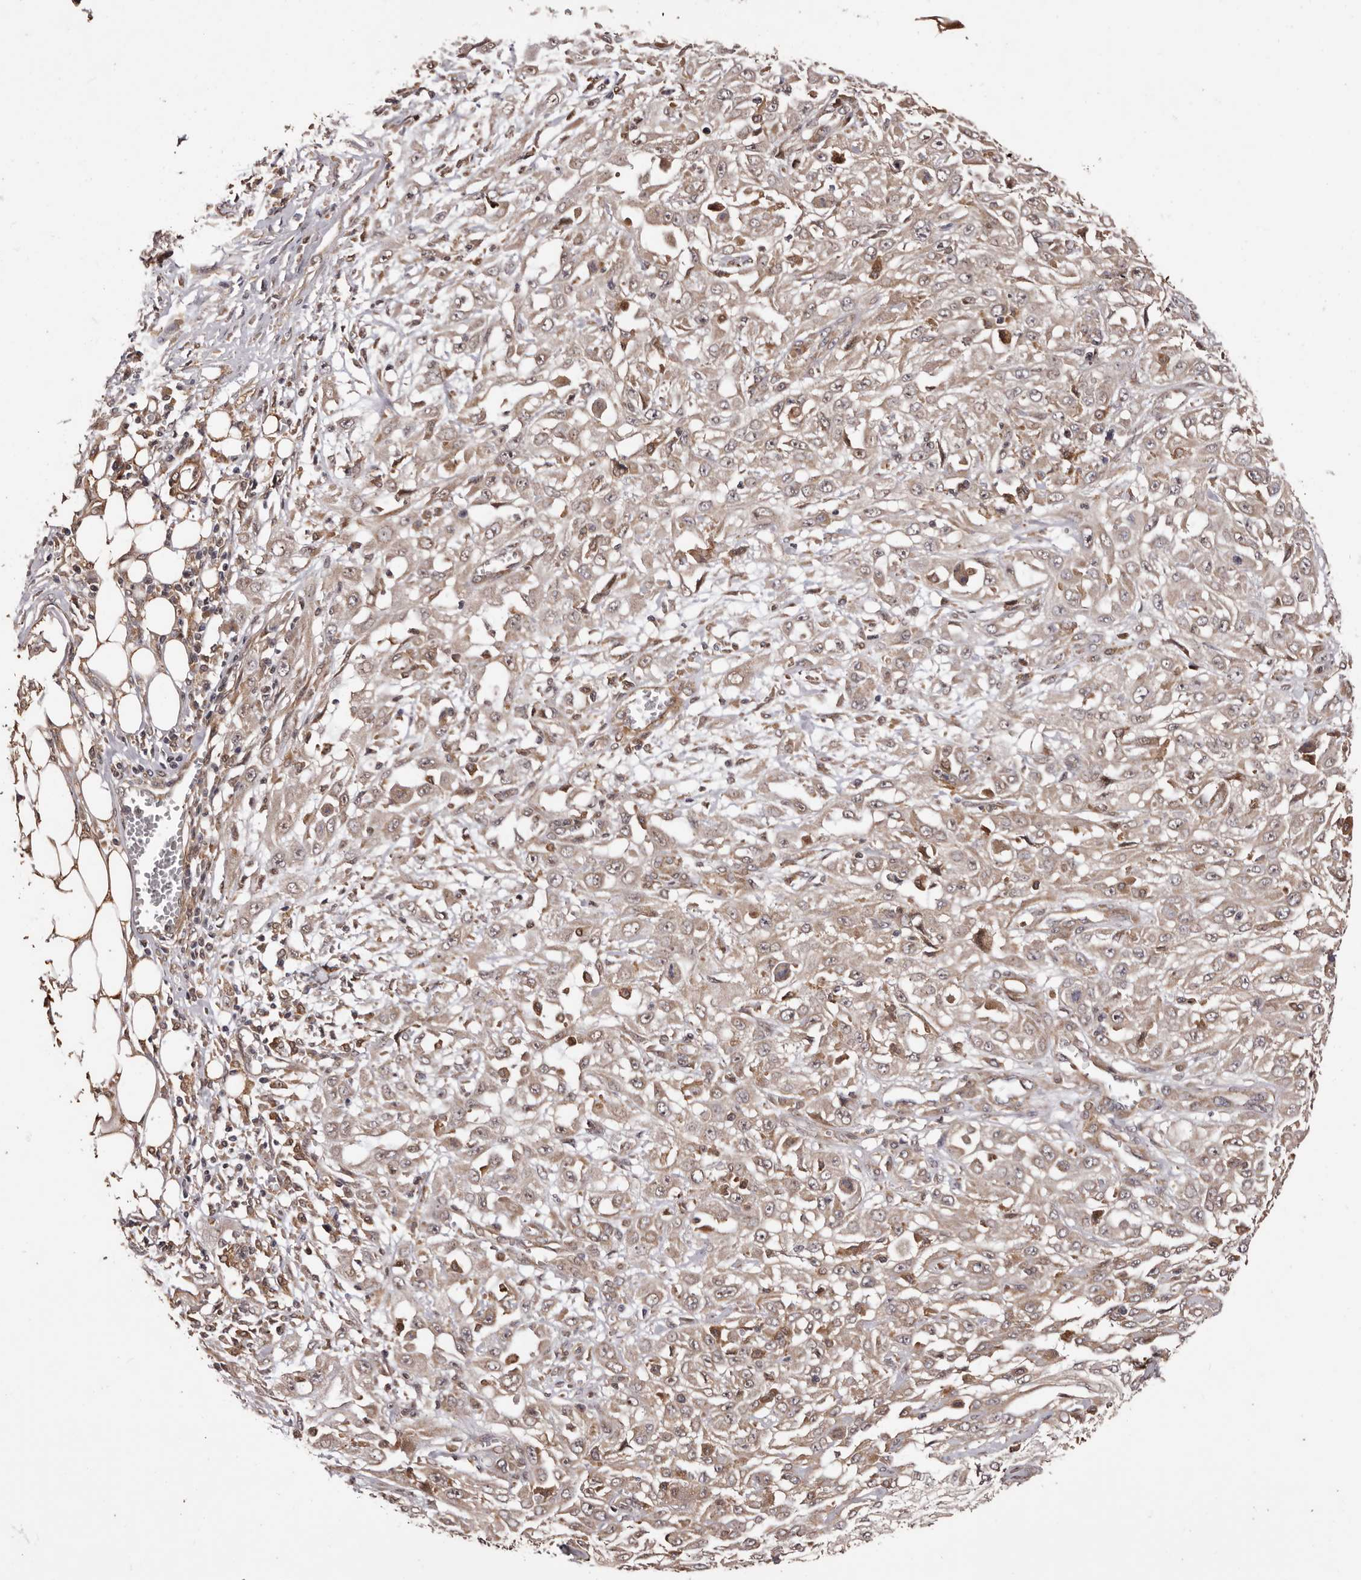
{"staining": {"intensity": "weak", "quantity": "25%-75%", "location": "cytoplasmic/membranous"}, "tissue": "skin cancer", "cell_type": "Tumor cells", "image_type": "cancer", "snomed": [{"axis": "morphology", "description": "Squamous cell carcinoma, NOS"}, {"axis": "morphology", "description": "Squamous cell carcinoma, metastatic, NOS"}, {"axis": "topography", "description": "Skin"}, {"axis": "topography", "description": "Lymph node"}], "caption": "Protein expression analysis of human skin cancer reveals weak cytoplasmic/membranous positivity in about 25%-75% of tumor cells. (brown staining indicates protein expression, while blue staining denotes nuclei).", "gene": "ZCCHC7", "patient": {"sex": "male", "age": 75}}